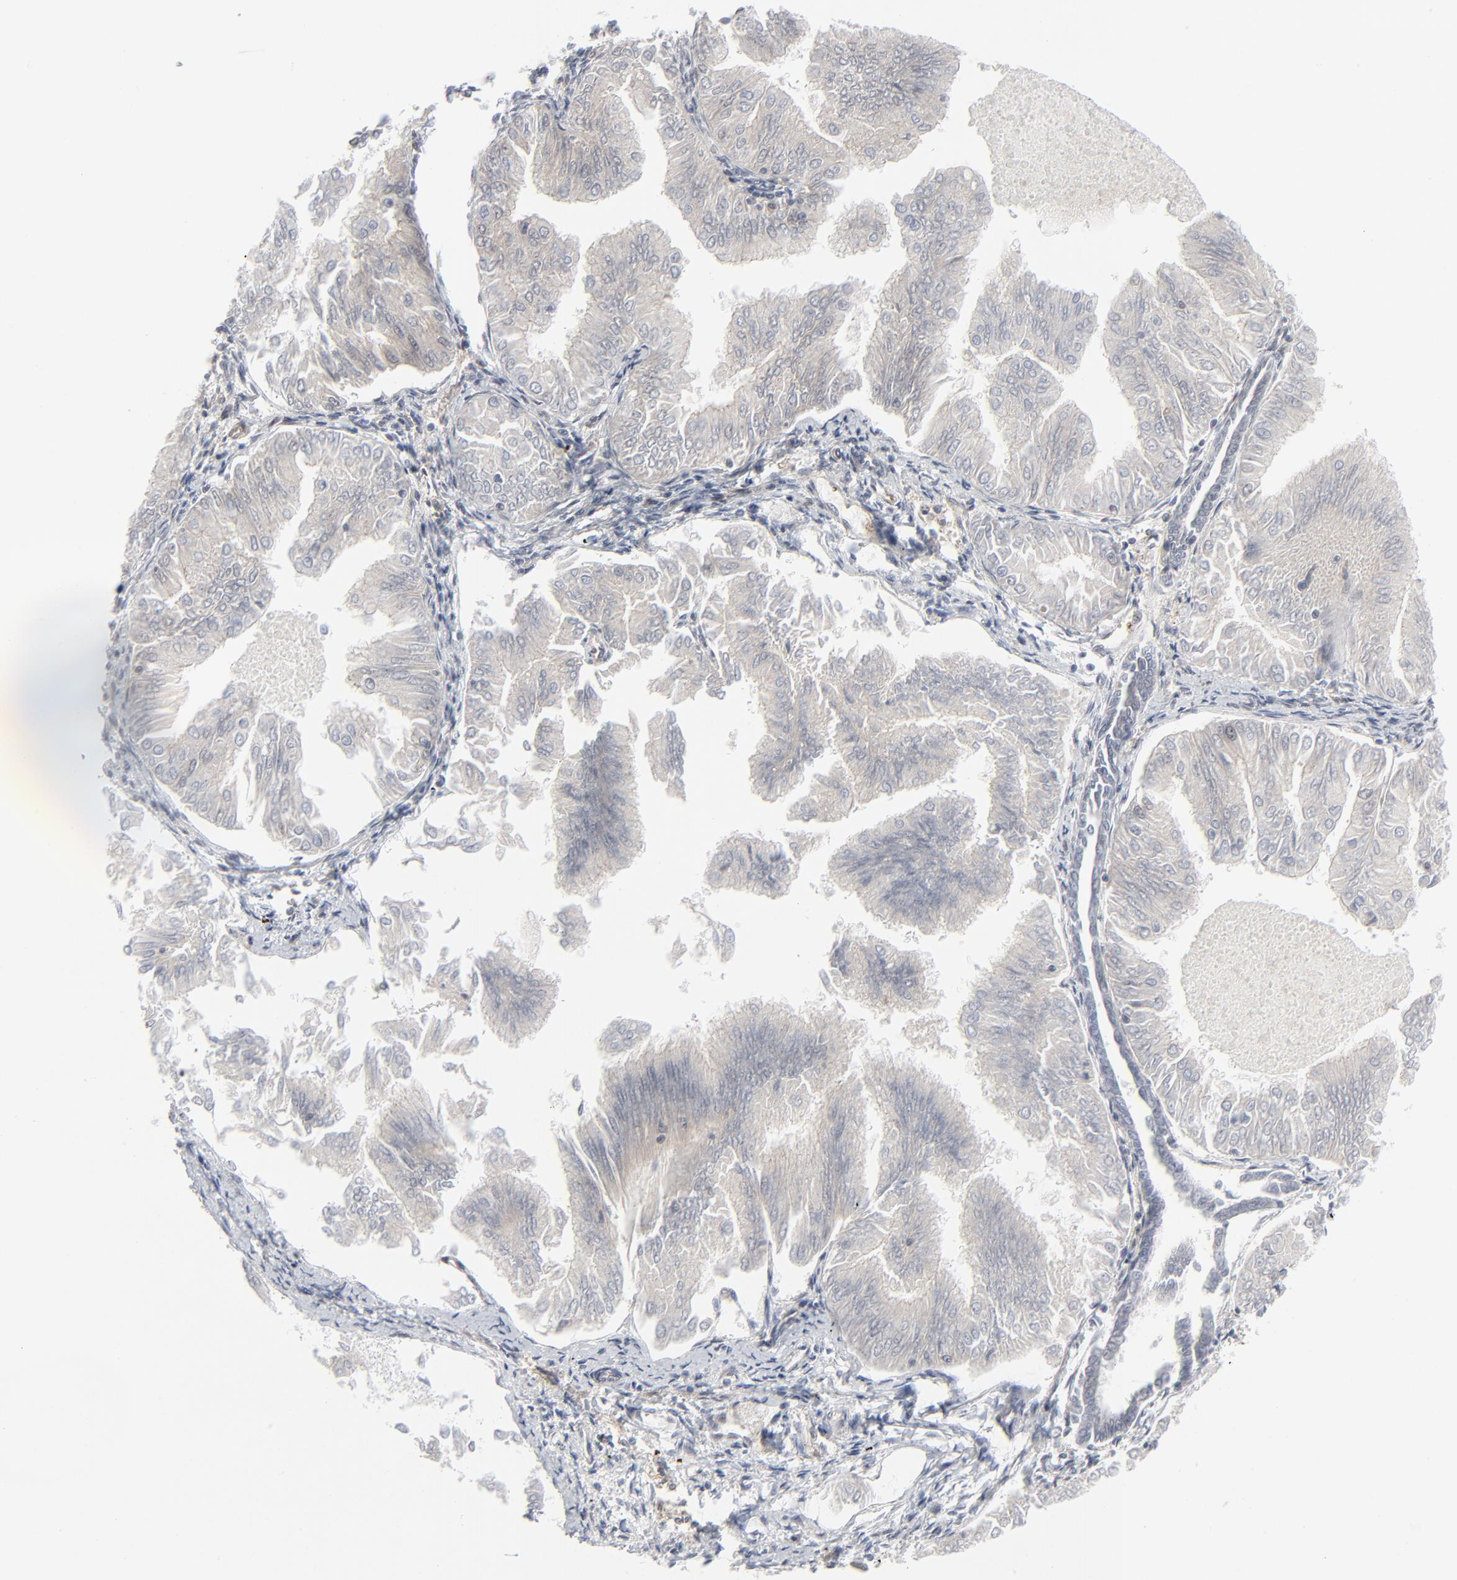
{"staining": {"intensity": "negative", "quantity": "none", "location": "none"}, "tissue": "endometrial cancer", "cell_type": "Tumor cells", "image_type": "cancer", "snomed": [{"axis": "morphology", "description": "Adenocarcinoma, NOS"}, {"axis": "topography", "description": "Endometrium"}], "caption": "An immunohistochemistry photomicrograph of endometrial adenocarcinoma is shown. There is no staining in tumor cells of endometrial adenocarcinoma.", "gene": "AKT1", "patient": {"sex": "female", "age": 53}}